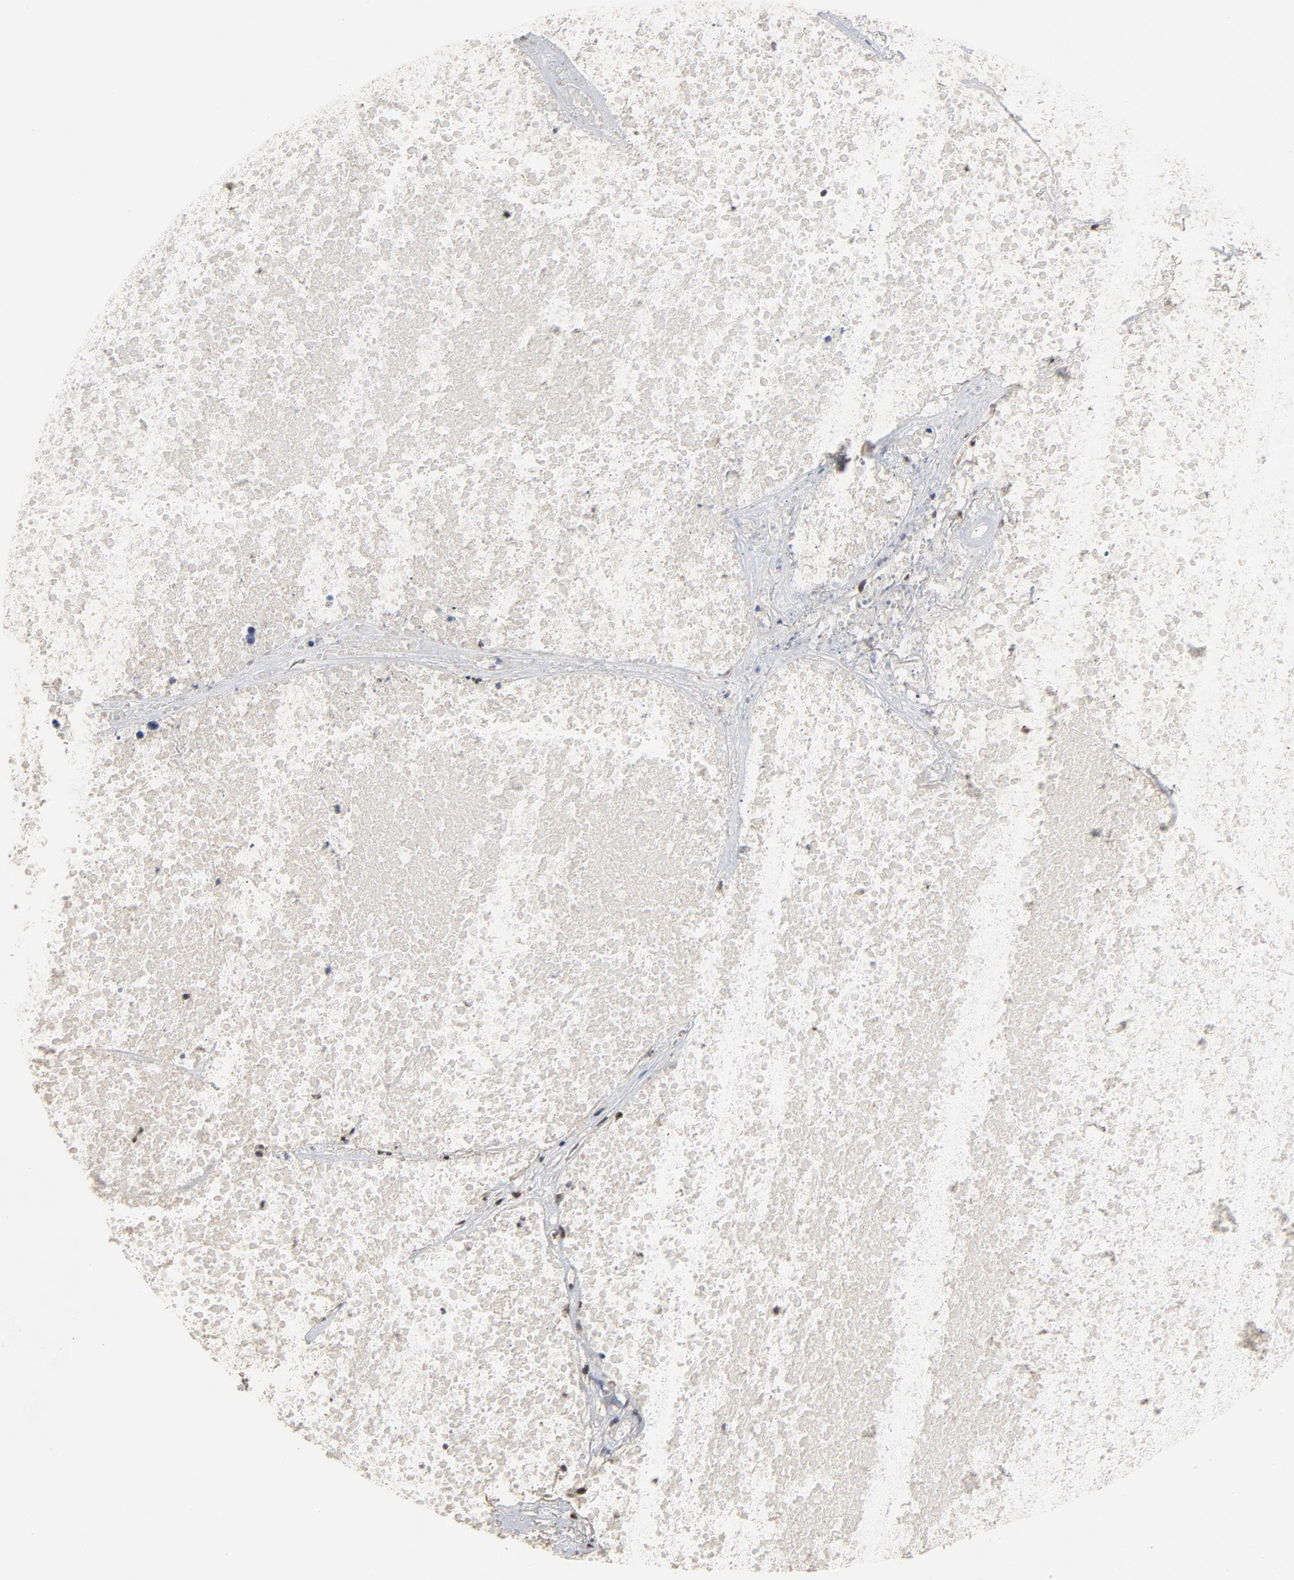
{"staining": {"intensity": "strong", "quantity": ">75%", "location": "cytoplasmic/membranous,nuclear"}, "tissue": "lung cancer", "cell_type": "Tumor cells", "image_type": "cancer", "snomed": [{"axis": "morphology", "description": "Neoplasm, malignant, NOS"}, {"axis": "topography", "description": "Lung"}], "caption": "Immunohistochemistry (DAB (3,3'-diaminobenzidine)) staining of human lung neoplasm (malignant) exhibits strong cytoplasmic/membranous and nuclear protein staining in about >75% of tumor cells.", "gene": "TP53RK", "patient": {"sex": "female", "age": 75}}